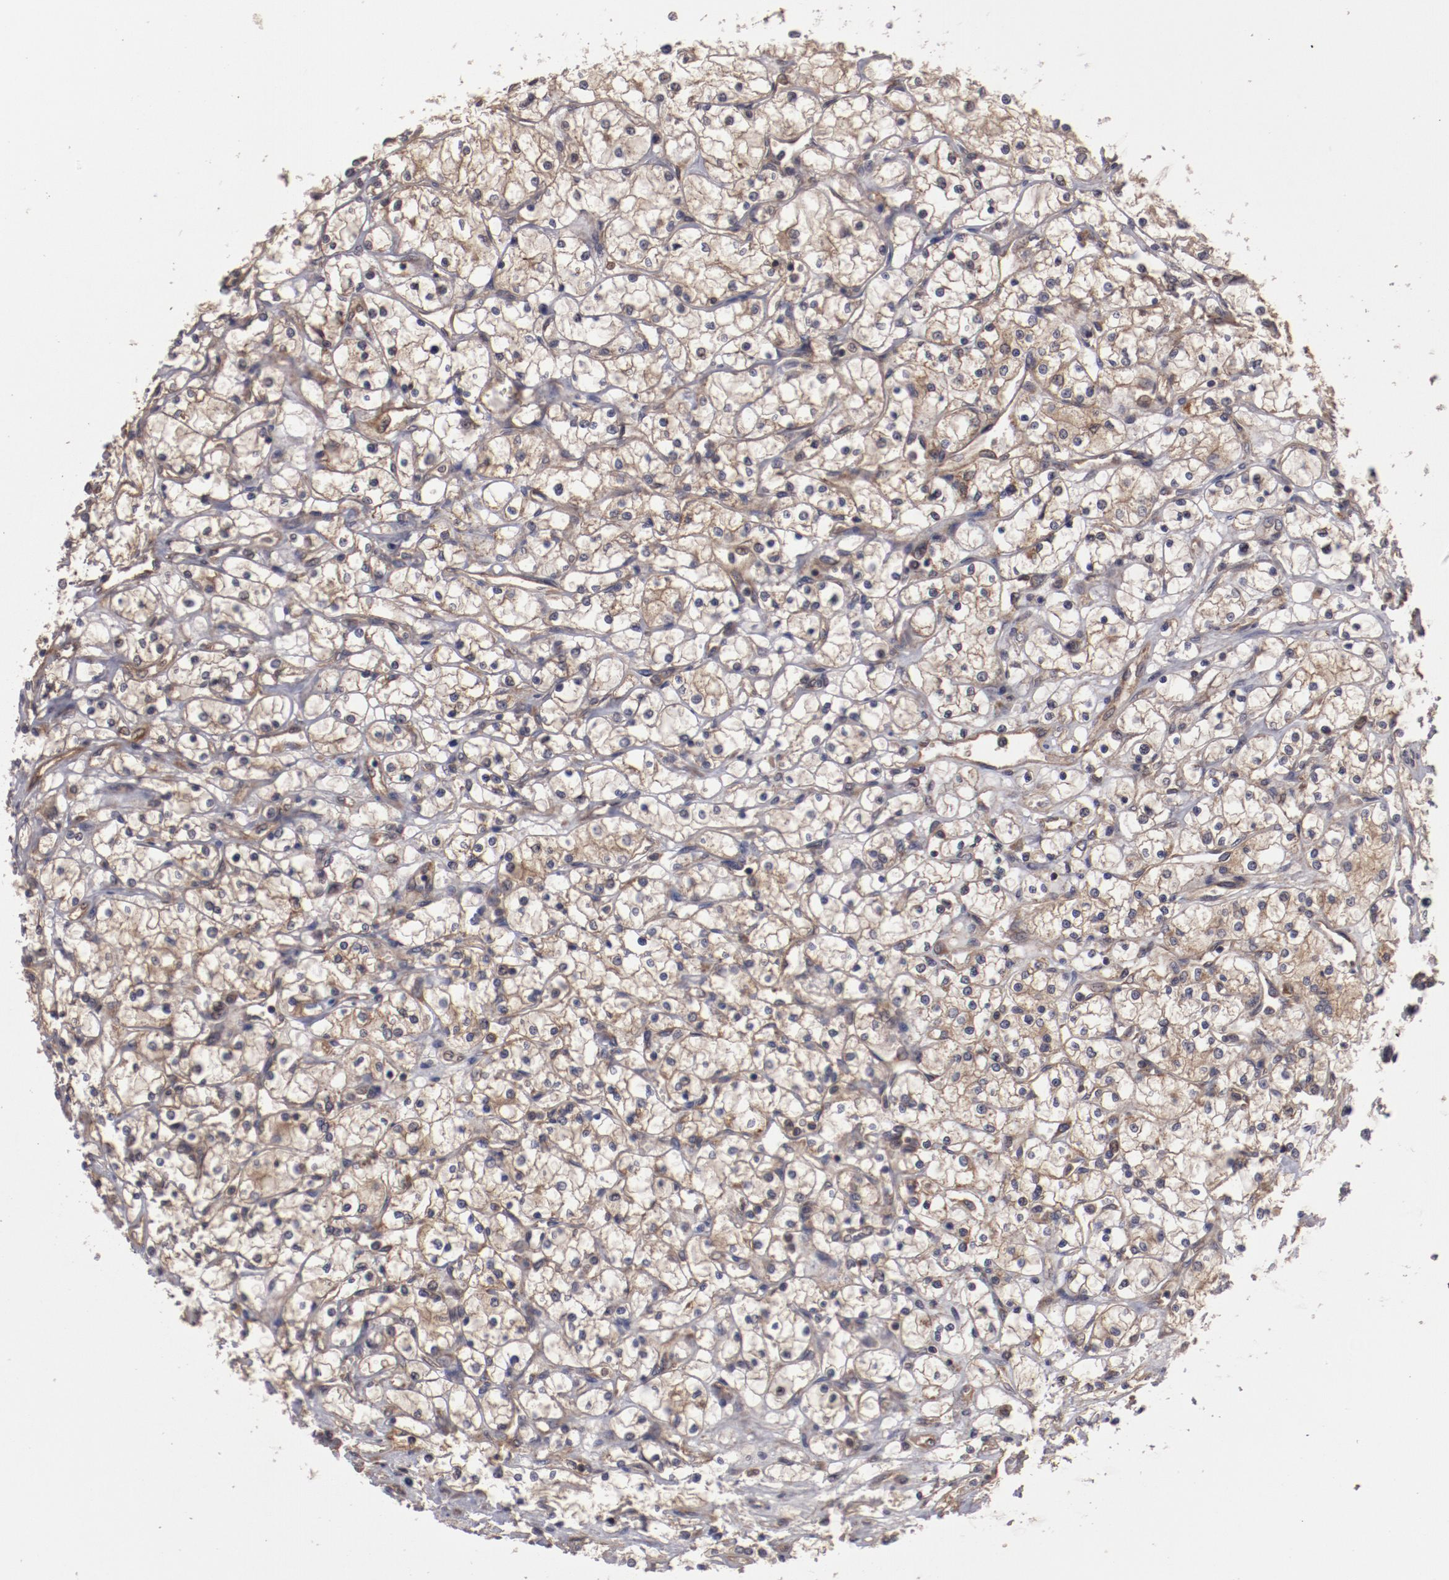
{"staining": {"intensity": "weak", "quantity": ">75%", "location": "cytoplasmic/membranous"}, "tissue": "renal cancer", "cell_type": "Tumor cells", "image_type": "cancer", "snomed": [{"axis": "morphology", "description": "Adenocarcinoma, NOS"}, {"axis": "topography", "description": "Kidney"}], "caption": "Immunohistochemistry (IHC) image of human renal cancer stained for a protein (brown), which shows low levels of weak cytoplasmic/membranous staining in approximately >75% of tumor cells.", "gene": "RPS6KA6", "patient": {"sex": "male", "age": 61}}